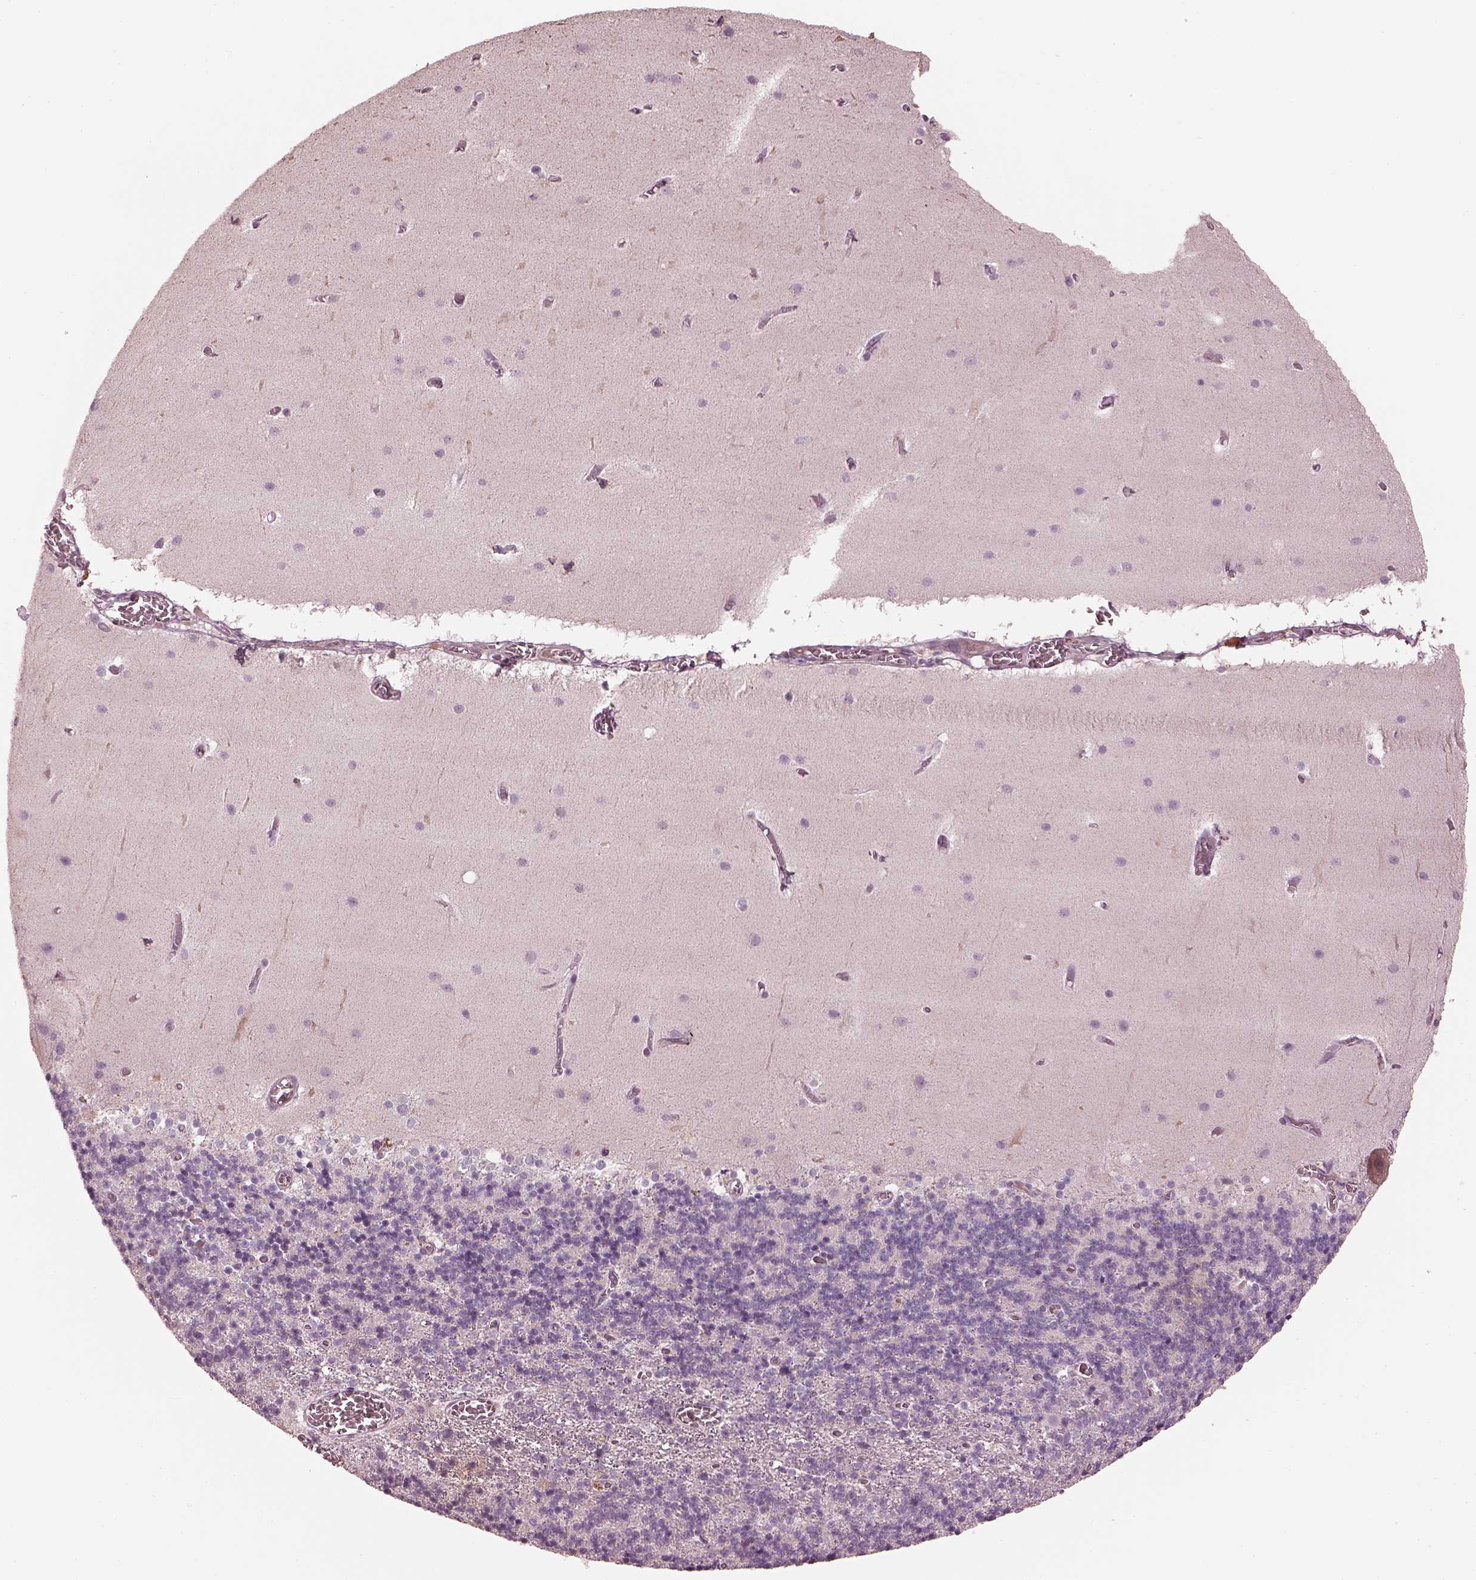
{"staining": {"intensity": "negative", "quantity": "none", "location": "none"}, "tissue": "cerebellum", "cell_type": "Cells in granular layer", "image_type": "normal", "snomed": [{"axis": "morphology", "description": "Normal tissue, NOS"}, {"axis": "topography", "description": "Cerebellum"}], "caption": "This photomicrograph is of benign cerebellum stained with immunohistochemistry to label a protein in brown with the nuclei are counter-stained blue. There is no expression in cells in granular layer. Nuclei are stained in blue.", "gene": "OPTC", "patient": {"sex": "male", "age": 70}}